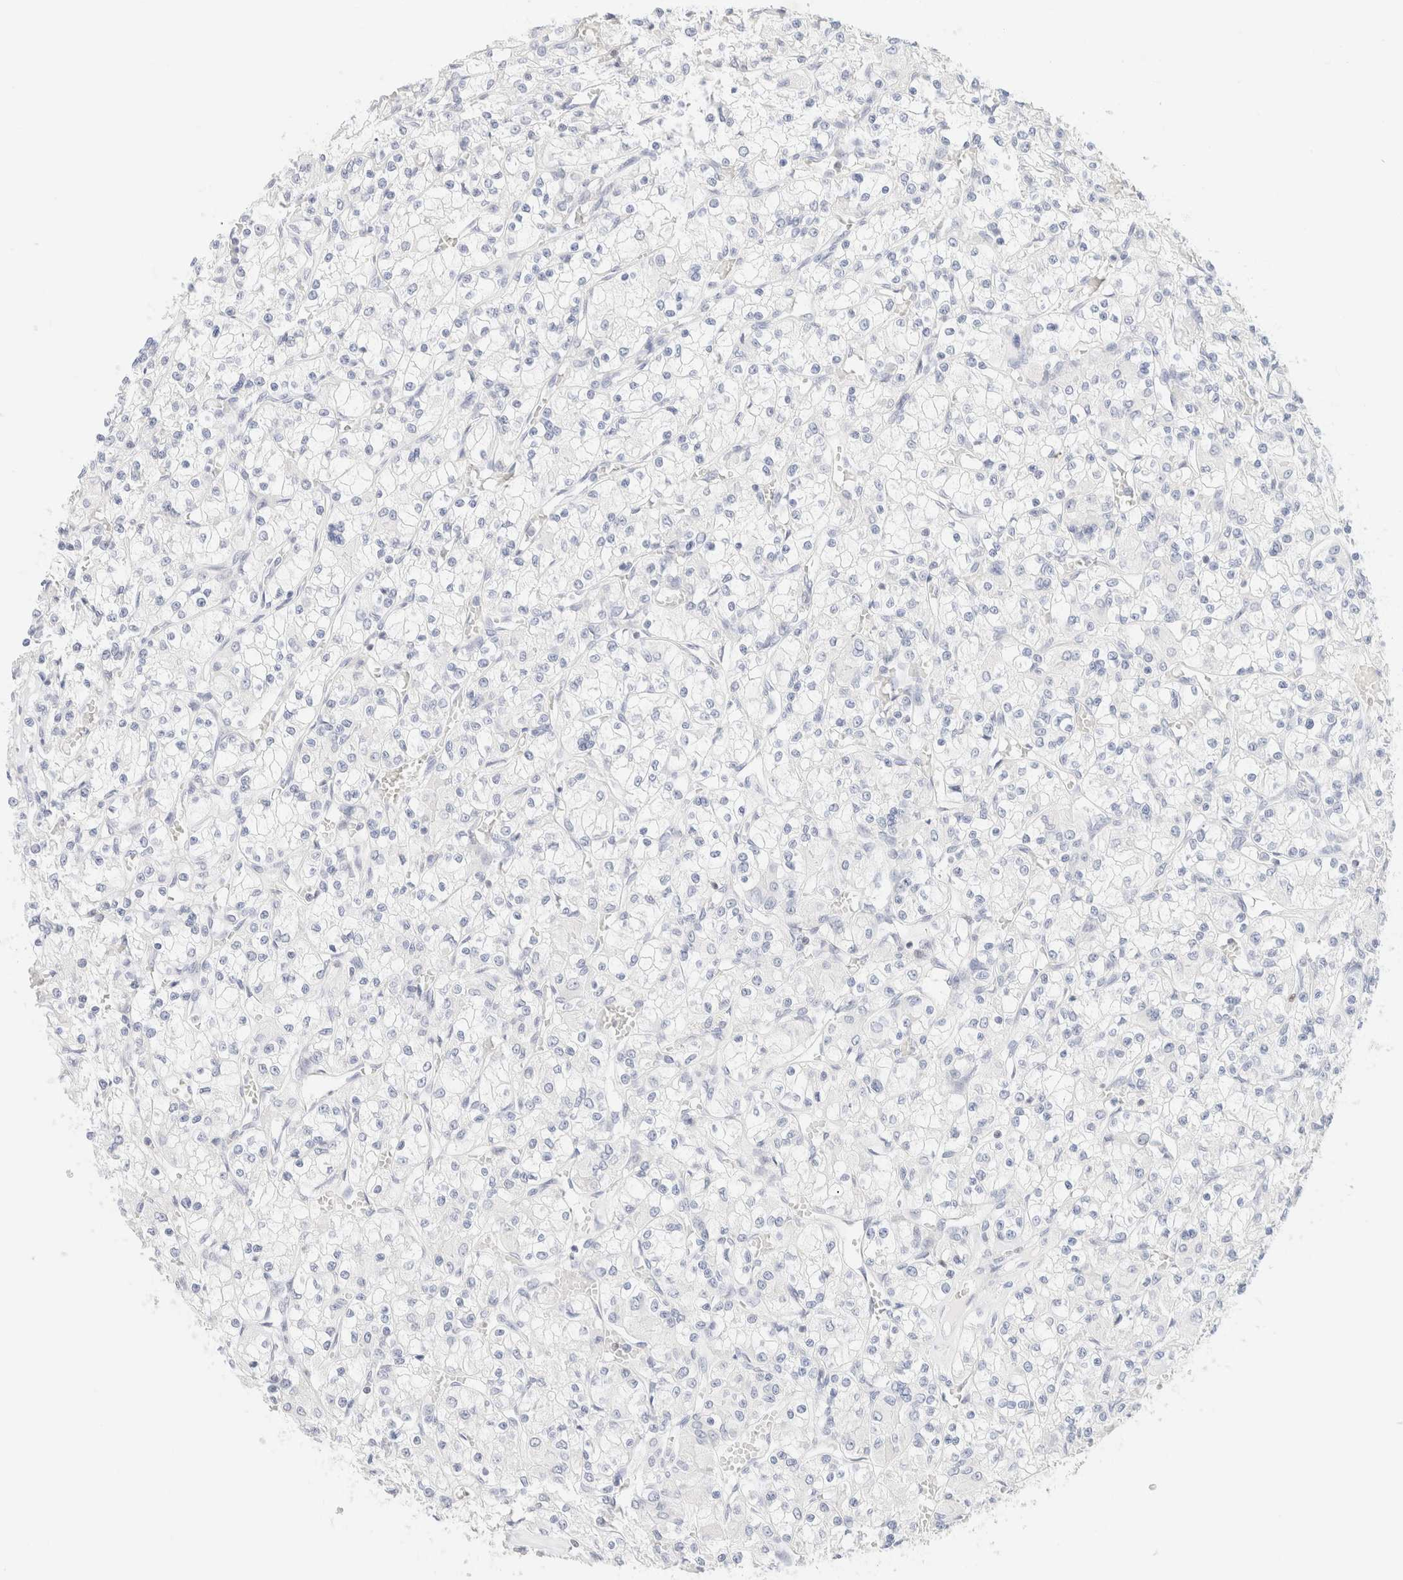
{"staining": {"intensity": "negative", "quantity": "none", "location": "none"}, "tissue": "renal cancer", "cell_type": "Tumor cells", "image_type": "cancer", "snomed": [{"axis": "morphology", "description": "Adenocarcinoma, NOS"}, {"axis": "topography", "description": "Kidney"}], "caption": "IHC of human renal cancer (adenocarcinoma) shows no expression in tumor cells.", "gene": "IKZF3", "patient": {"sex": "female", "age": 59}}